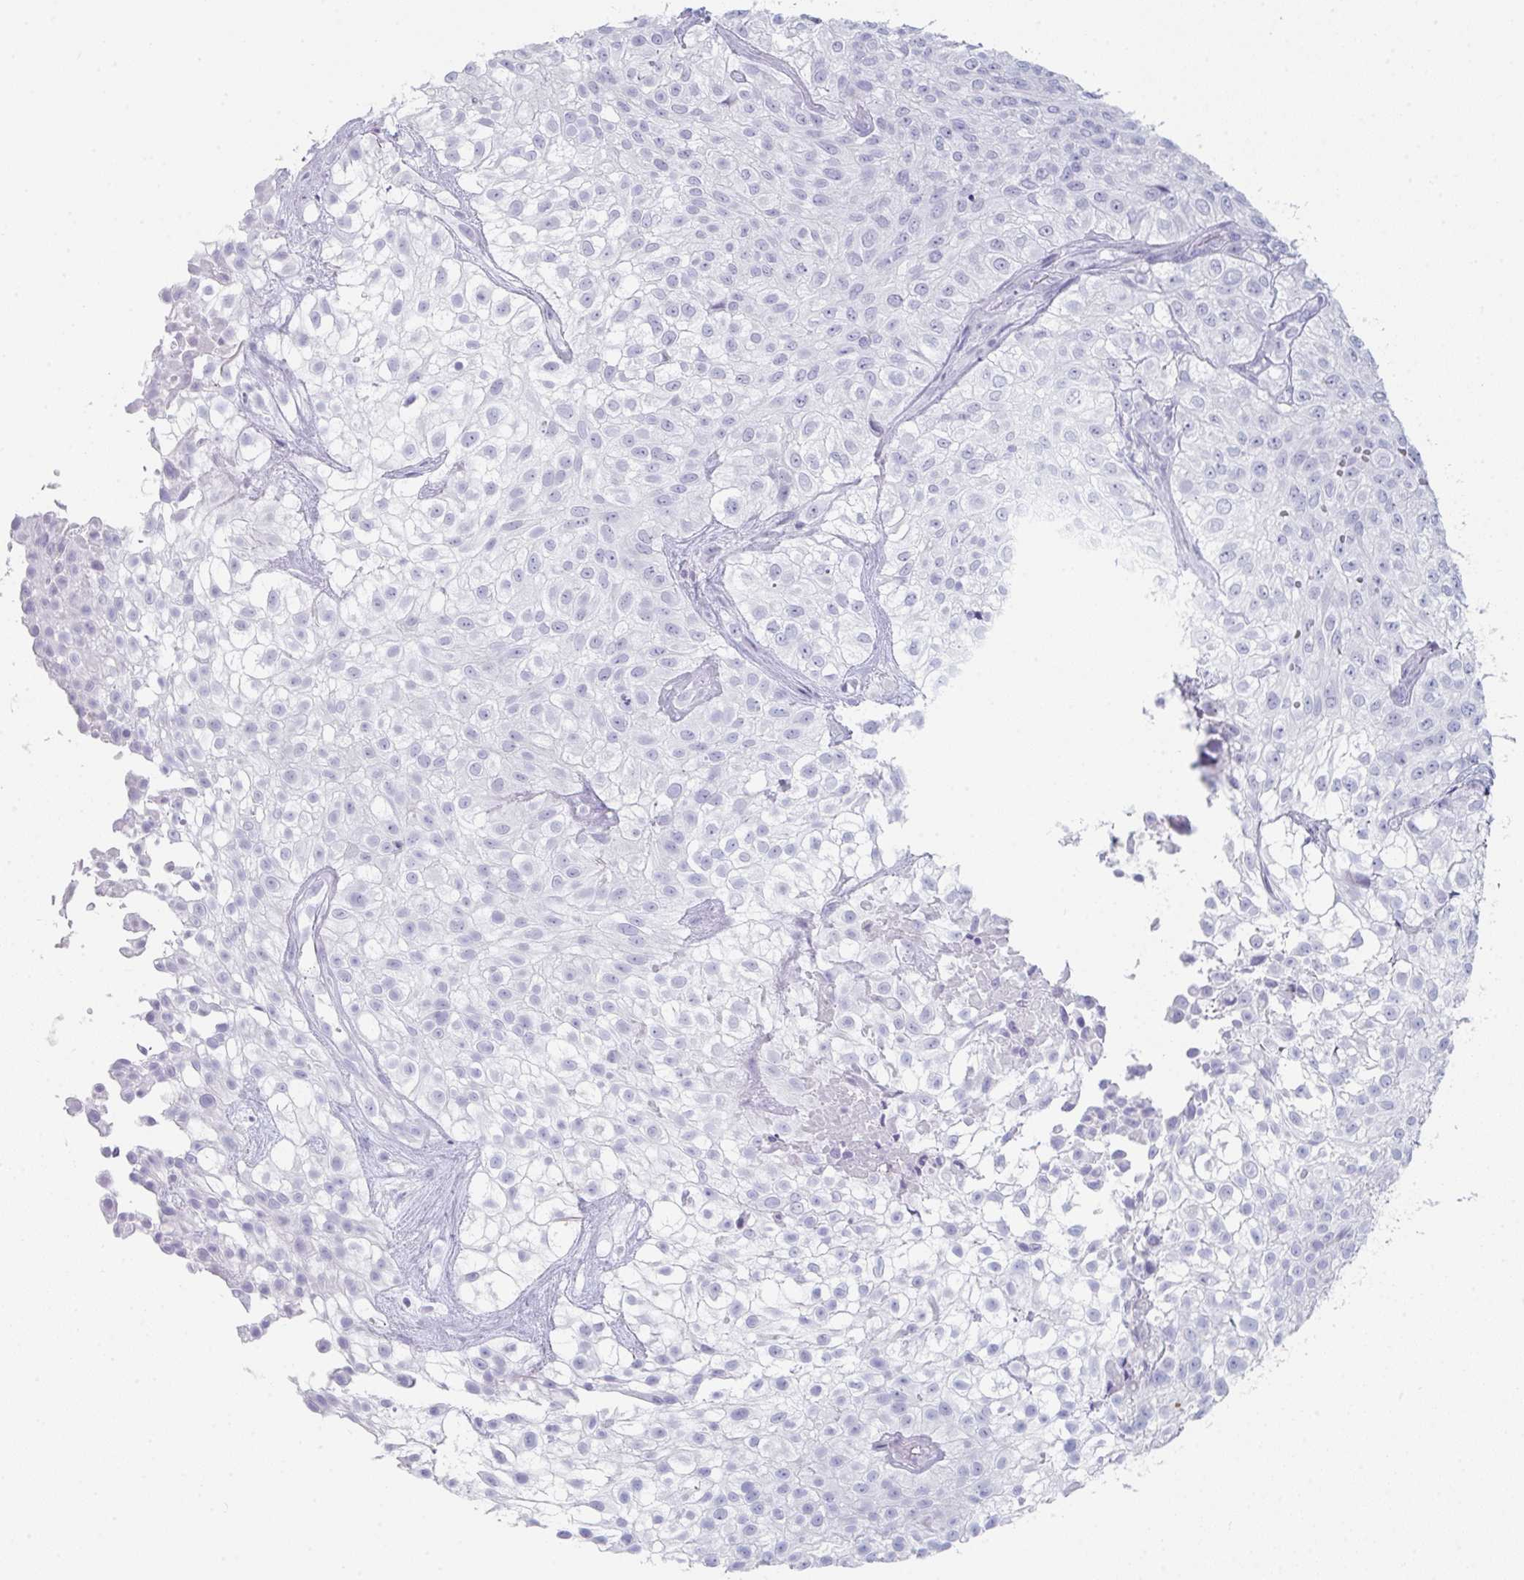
{"staining": {"intensity": "negative", "quantity": "none", "location": "none"}, "tissue": "urothelial cancer", "cell_type": "Tumor cells", "image_type": "cancer", "snomed": [{"axis": "morphology", "description": "Urothelial carcinoma, High grade"}, {"axis": "topography", "description": "Urinary bladder"}], "caption": "Human urothelial carcinoma (high-grade) stained for a protein using IHC shows no staining in tumor cells.", "gene": "RUBCN", "patient": {"sex": "male", "age": 56}}